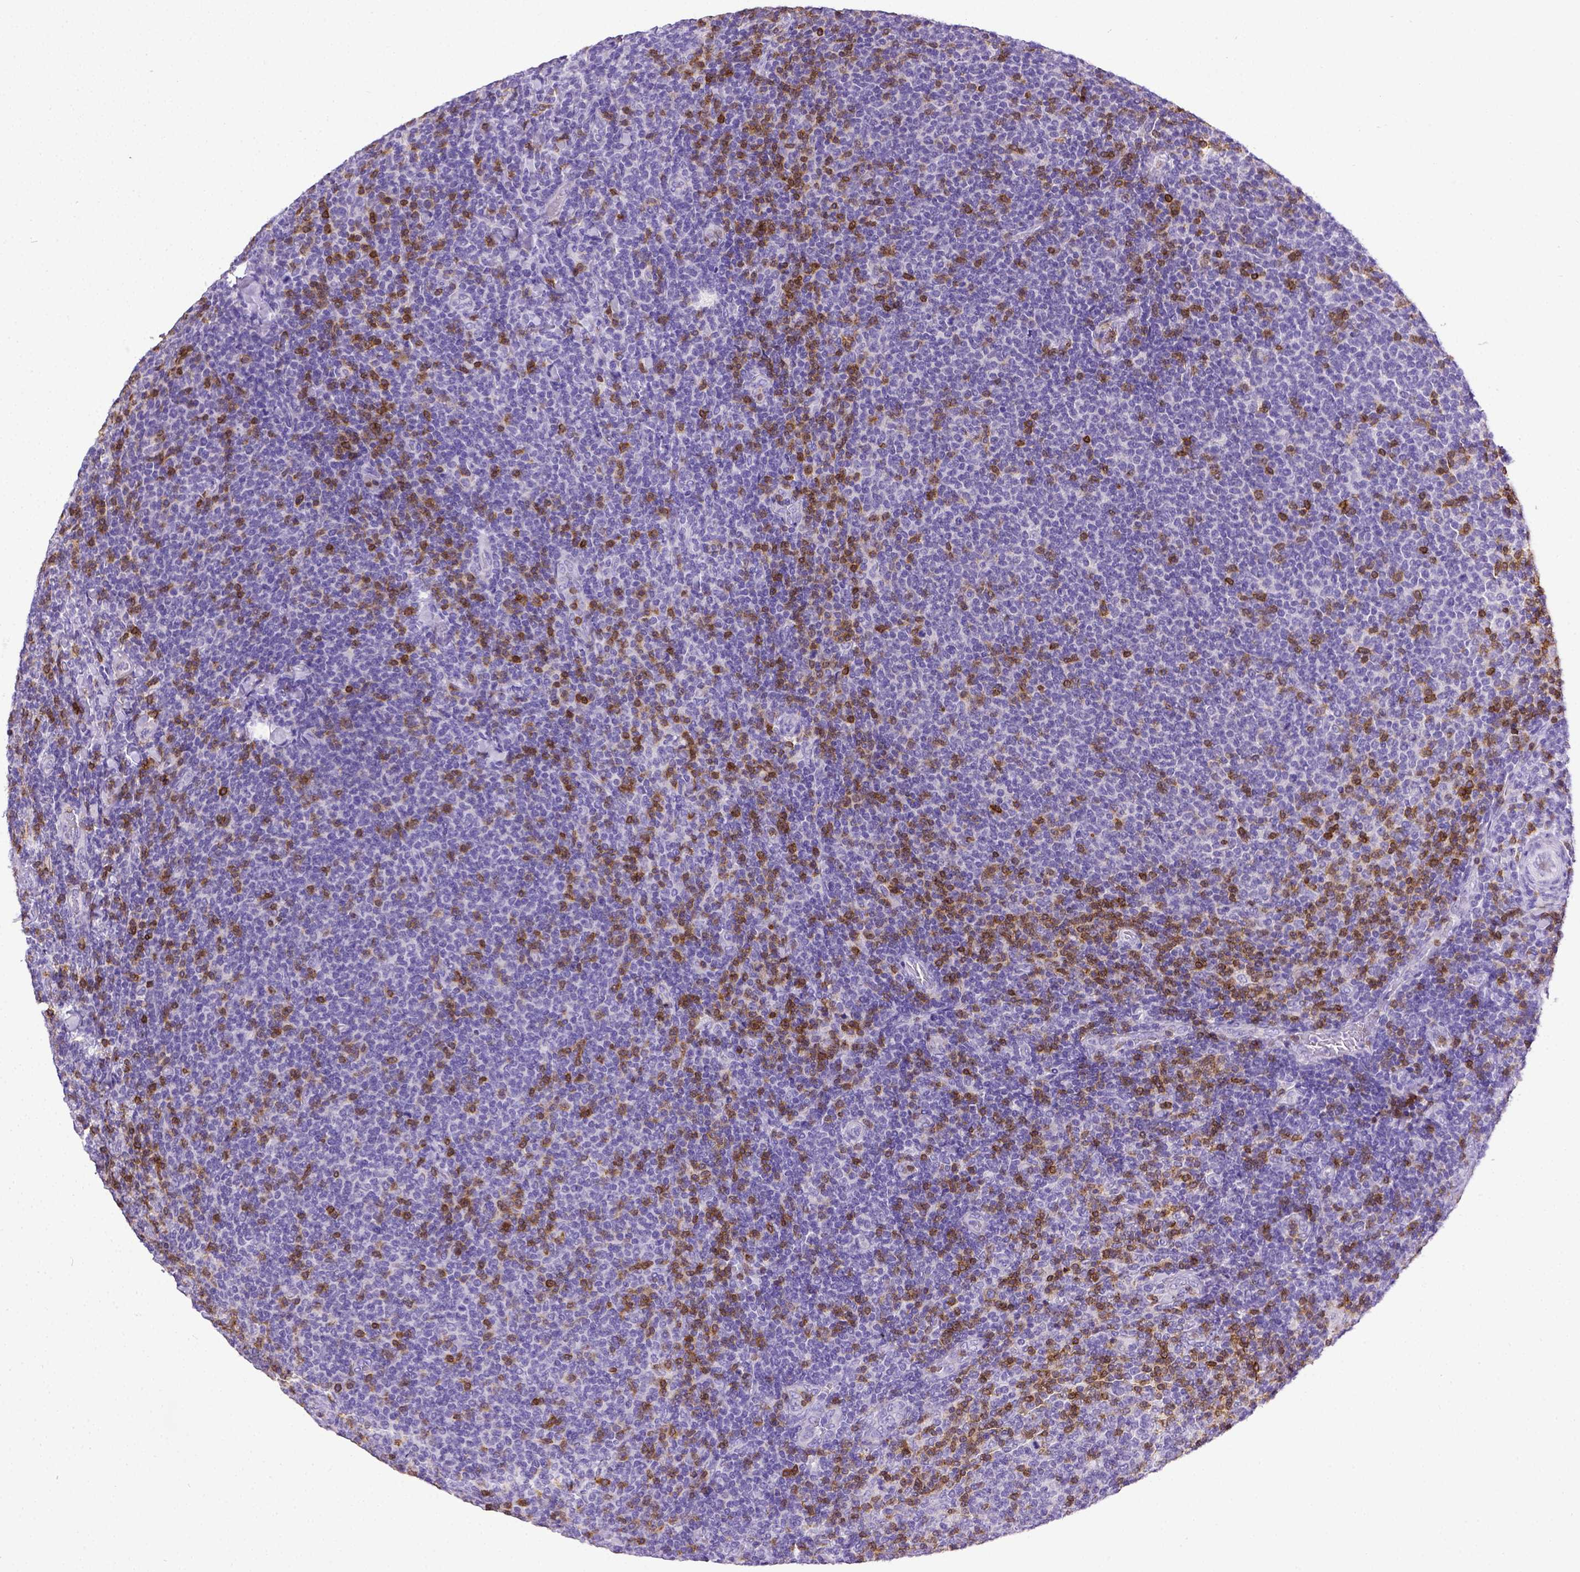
{"staining": {"intensity": "negative", "quantity": "none", "location": "none"}, "tissue": "lymphoma", "cell_type": "Tumor cells", "image_type": "cancer", "snomed": [{"axis": "morphology", "description": "Malignant lymphoma, non-Hodgkin's type, Low grade"}, {"axis": "topography", "description": "Lymph node"}], "caption": "DAB immunohistochemical staining of human low-grade malignant lymphoma, non-Hodgkin's type demonstrates no significant expression in tumor cells.", "gene": "CD3E", "patient": {"sex": "male", "age": 52}}